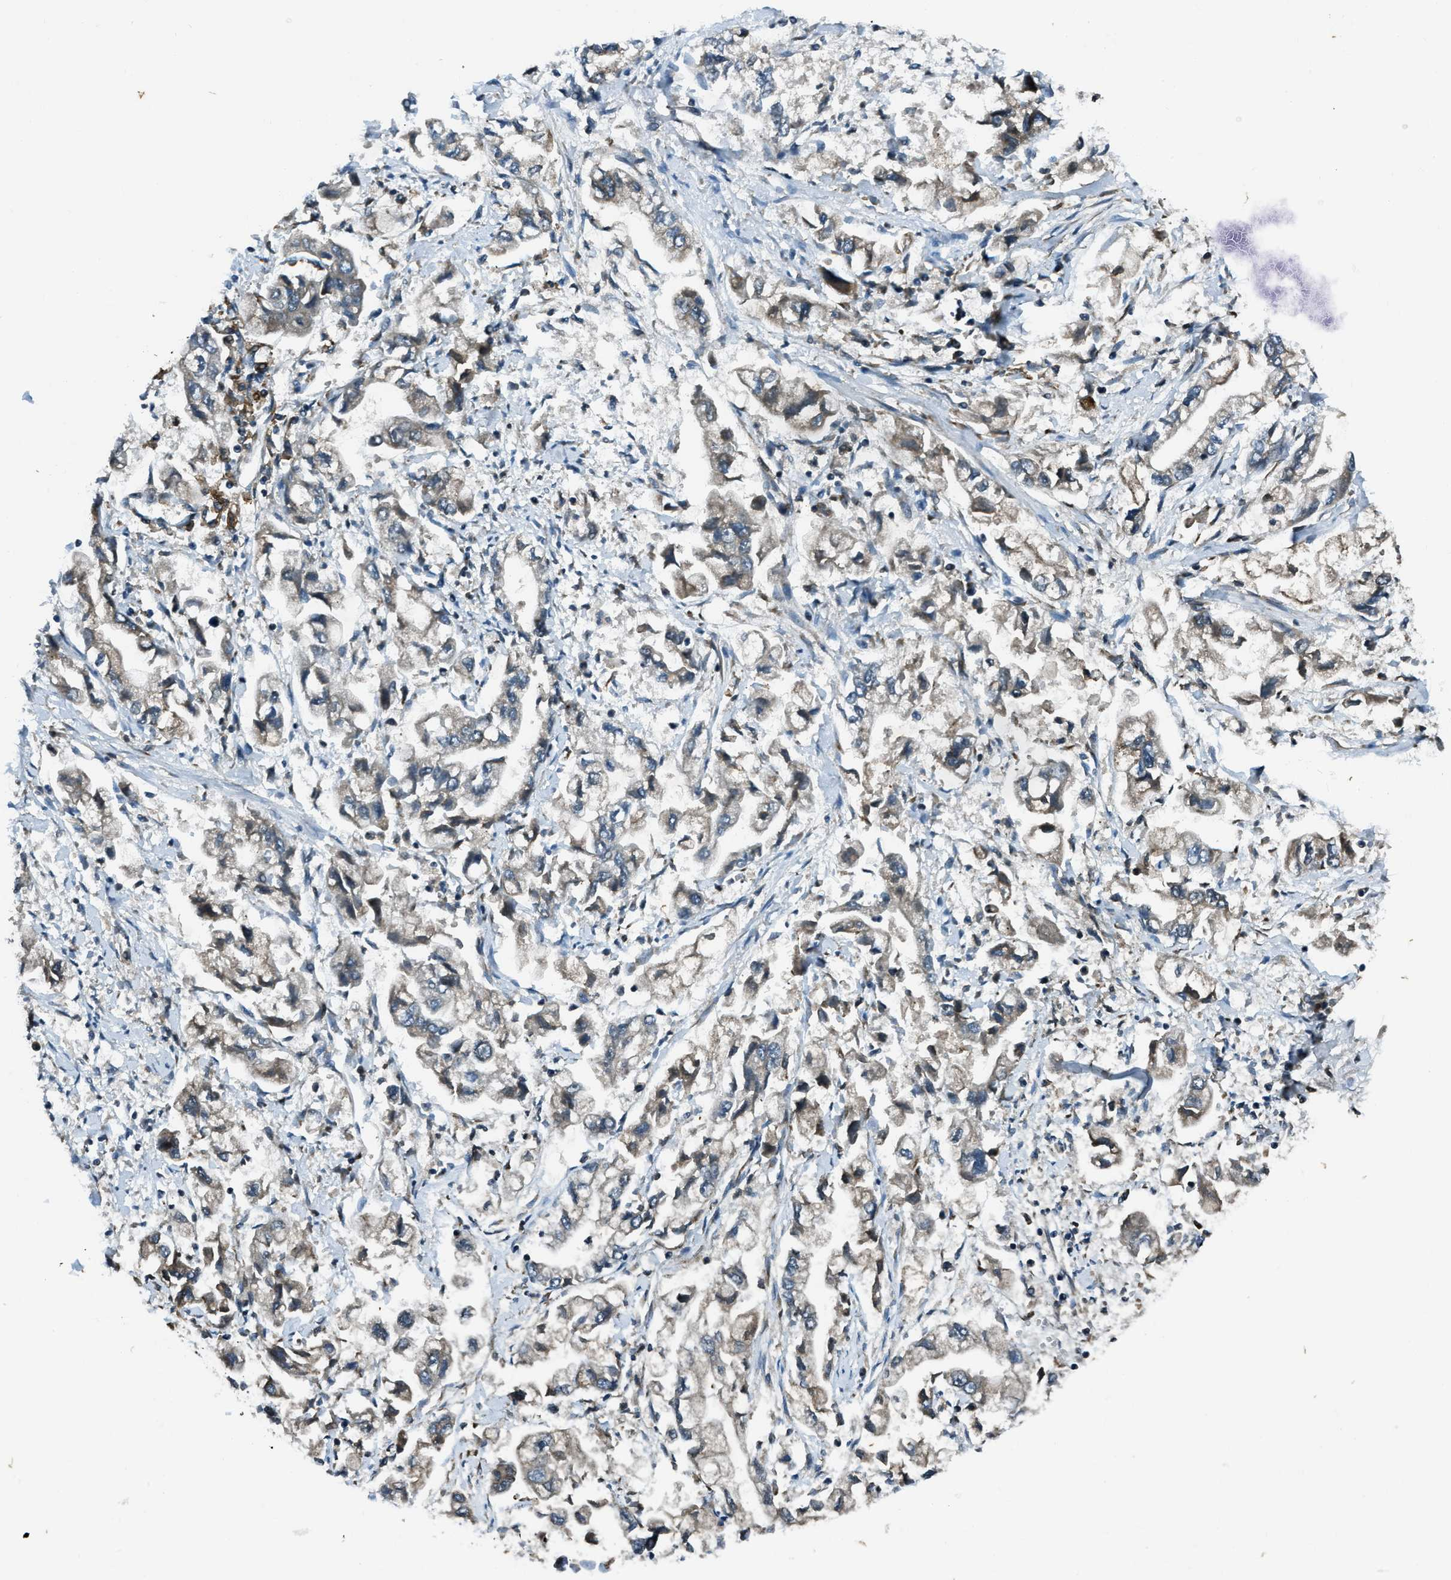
{"staining": {"intensity": "weak", "quantity": "25%-75%", "location": "cytoplasmic/membranous"}, "tissue": "stomach cancer", "cell_type": "Tumor cells", "image_type": "cancer", "snomed": [{"axis": "morphology", "description": "Normal tissue, NOS"}, {"axis": "morphology", "description": "Adenocarcinoma, NOS"}, {"axis": "topography", "description": "Stomach"}], "caption": "Tumor cells show weak cytoplasmic/membranous expression in approximately 25%-75% of cells in adenocarcinoma (stomach).", "gene": "ACTL9", "patient": {"sex": "male", "age": 62}}